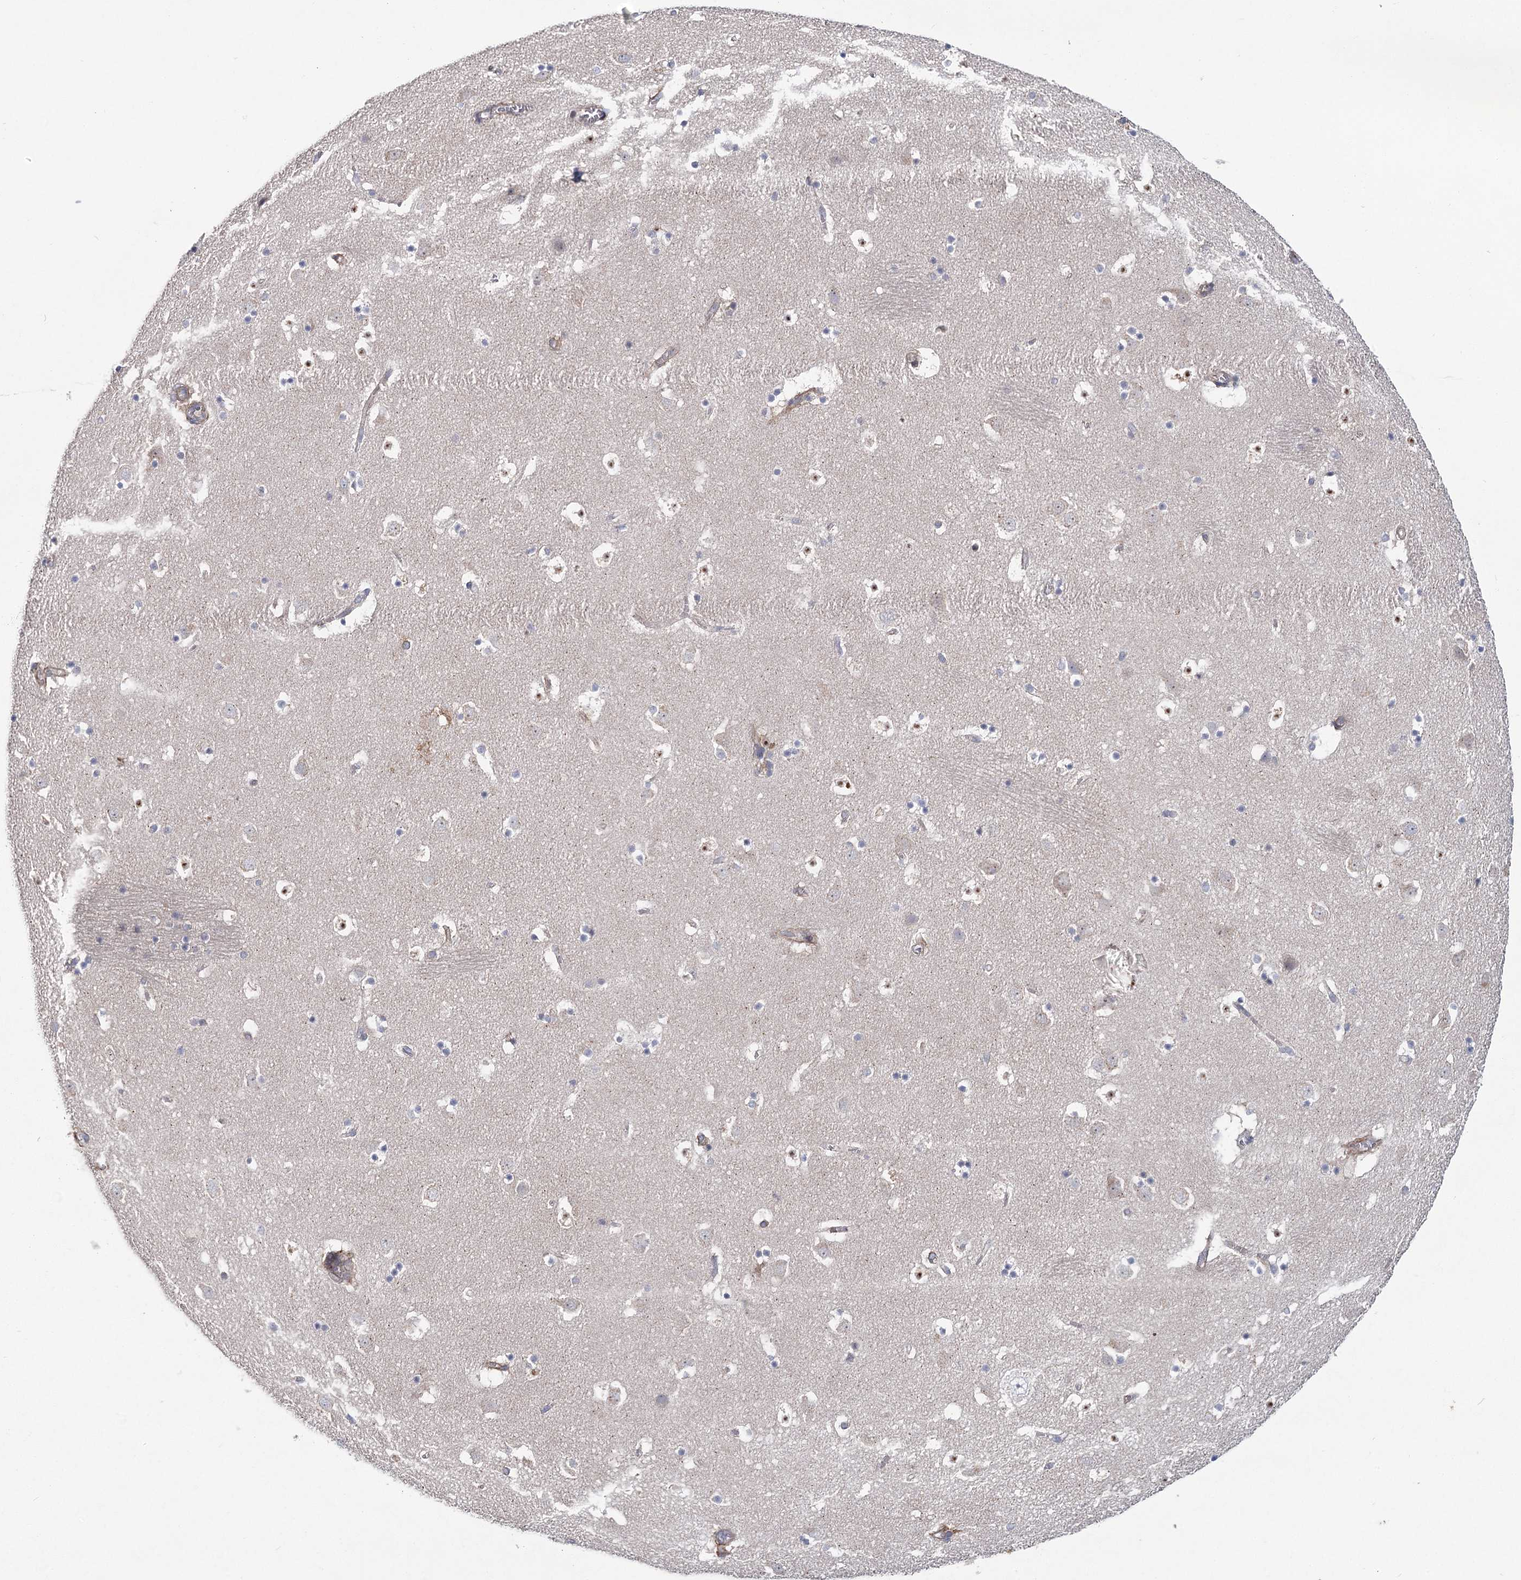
{"staining": {"intensity": "moderate", "quantity": "<25%", "location": "nuclear"}, "tissue": "caudate", "cell_type": "Glial cells", "image_type": "normal", "snomed": [{"axis": "morphology", "description": "Normal tissue, NOS"}, {"axis": "topography", "description": "Lateral ventricle wall"}], "caption": "The photomicrograph demonstrates immunohistochemical staining of normal caudate. There is moderate nuclear staining is present in about <25% of glial cells. The staining is performed using DAB (3,3'-diaminobenzidine) brown chromogen to label protein expression. The nuclei are counter-stained blue using hematoxylin.", "gene": "MAP3K13", "patient": {"sex": "male", "age": 45}}